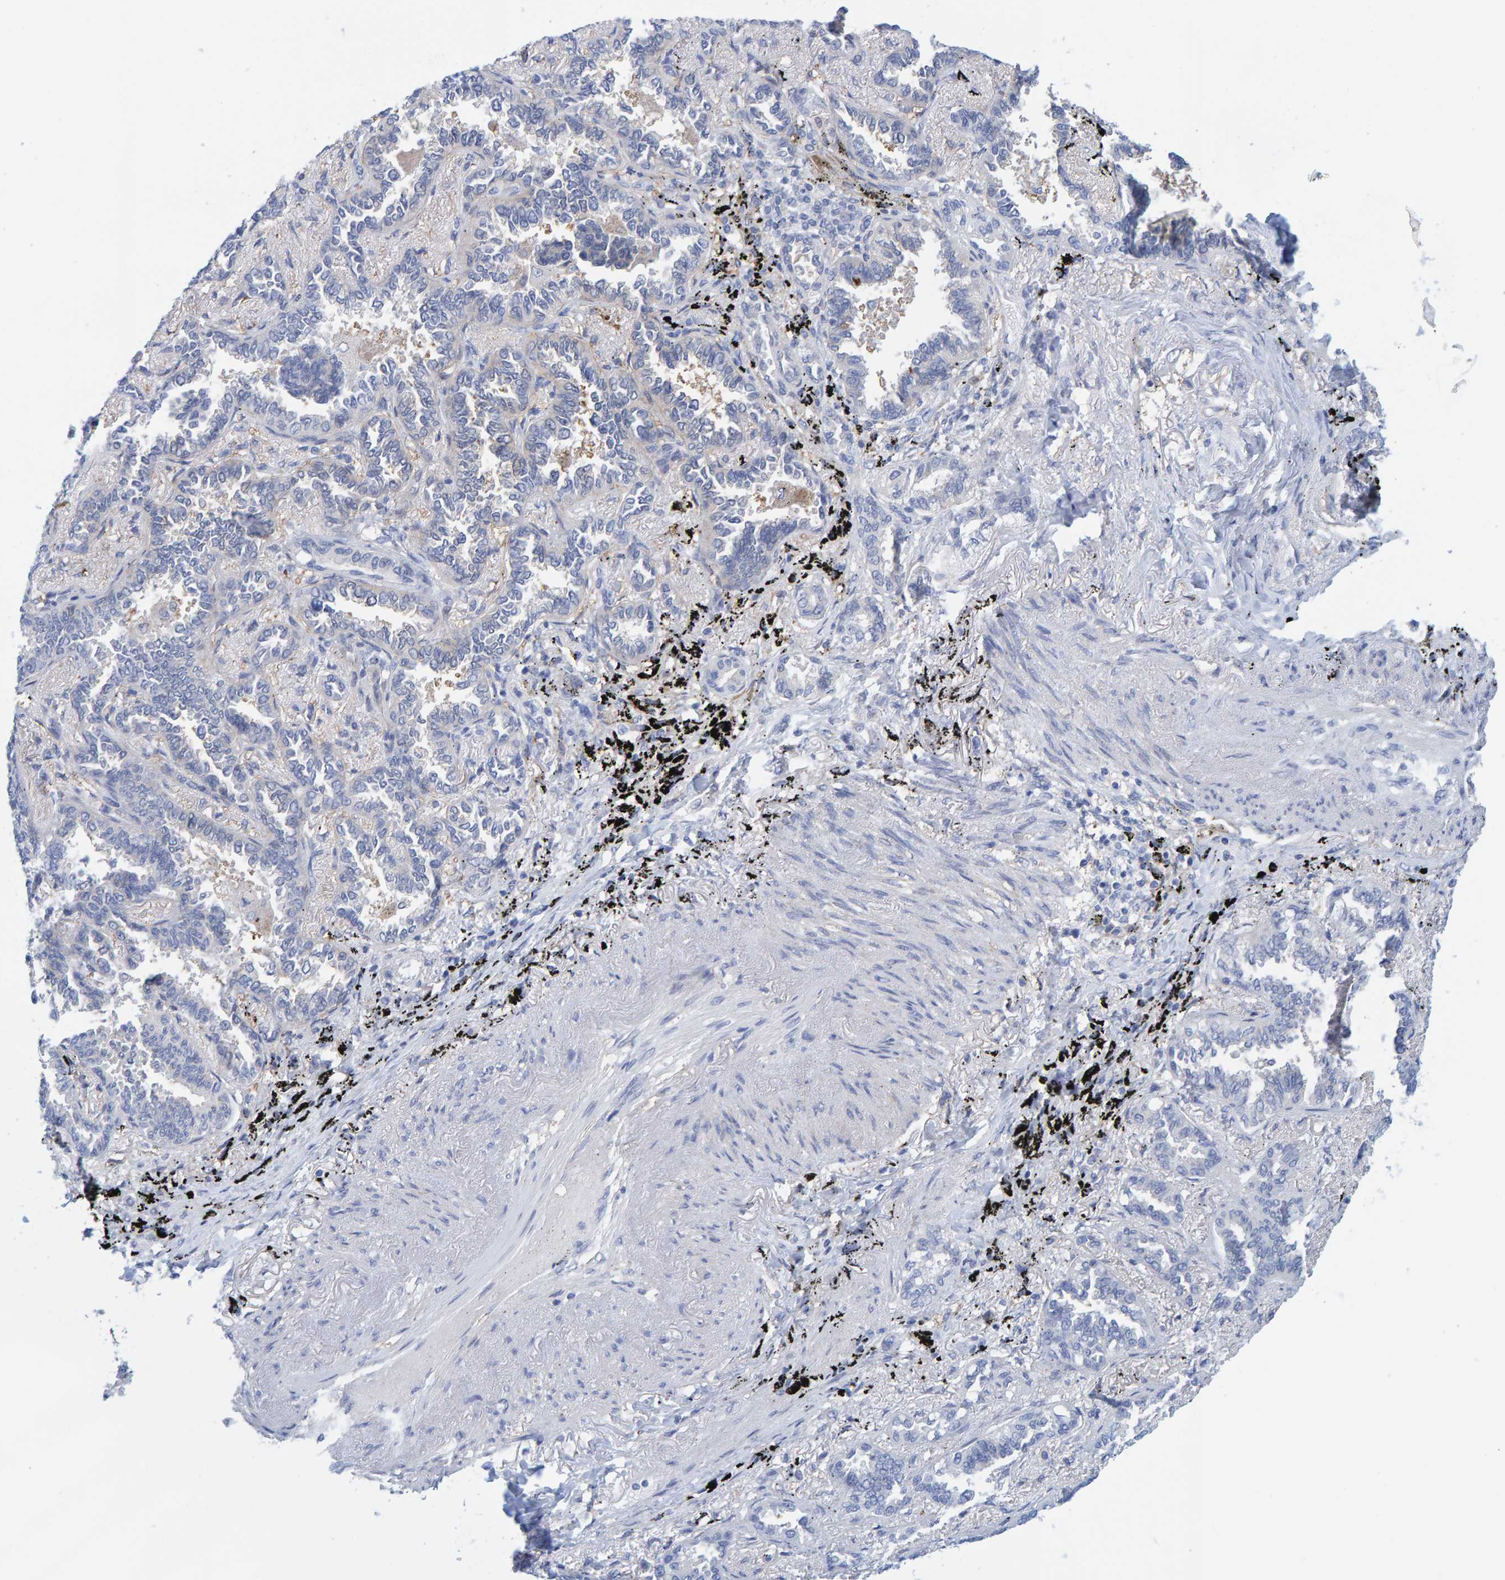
{"staining": {"intensity": "negative", "quantity": "none", "location": "none"}, "tissue": "lung cancer", "cell_type": "Tumor cells", "image_type": "cancer", "snomed": [{"axis": "morphology", "description": "Adenocarcinoma, NOS"}, {"axis": "topography", "description": "Lung"}], "caption": "Immunohistochemistry histopathology image of lung adenocarcinoma stained for a protein (brown), which reveals no expression in tumor cells. (DAB immunohistochemistry with hematoxylin counter stain).", "gene": "KLHL11", "patient": {"sex": "male", "age": 59}}